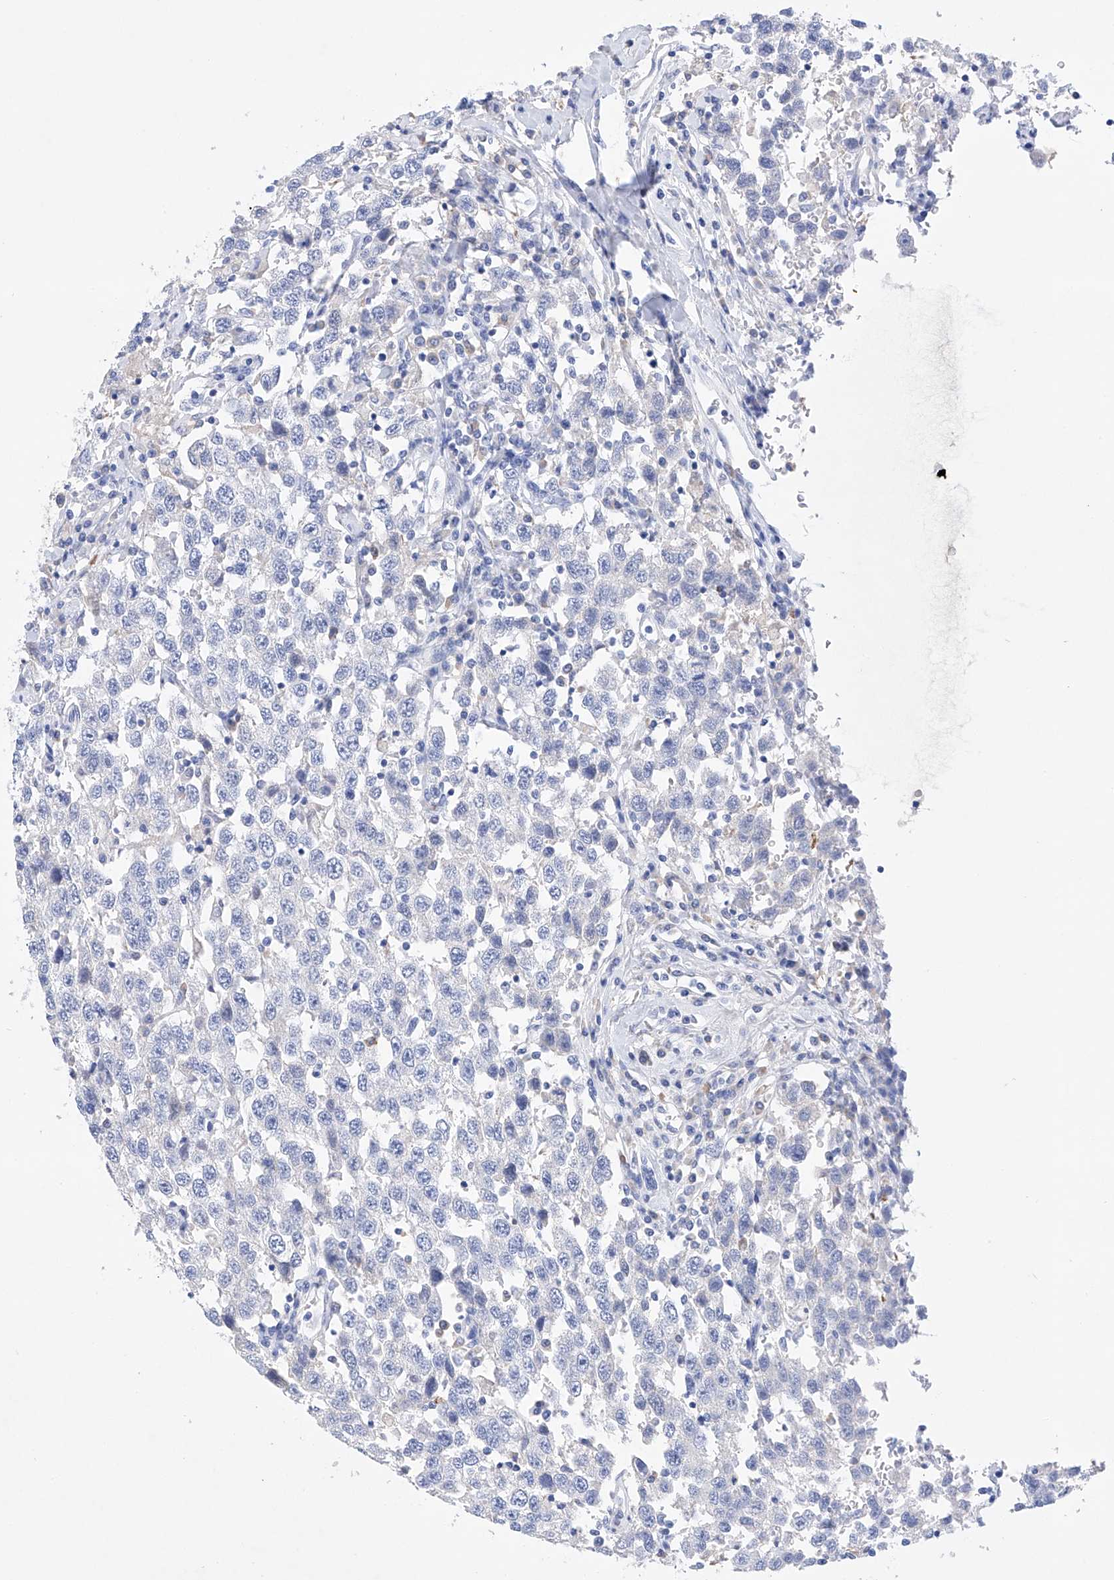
{"staining": {"intensity": "negative", "quantity": "none", "location": "none"}, "tissue": "testis cancer", "cell_type": "Tumor cells", "image_type": "cancer", "snomed": [{"axis": "morphology", "description": "Seminoma, NOS"}, {"axis": "topography", "description": "Testis"}], "caption": "DAB immunohistochemical staining of testis seminoma demonstrates no significant positivity in tumor cells.", "gene": "LURAP1", "patient": {"sex": "male", "age": 41}}